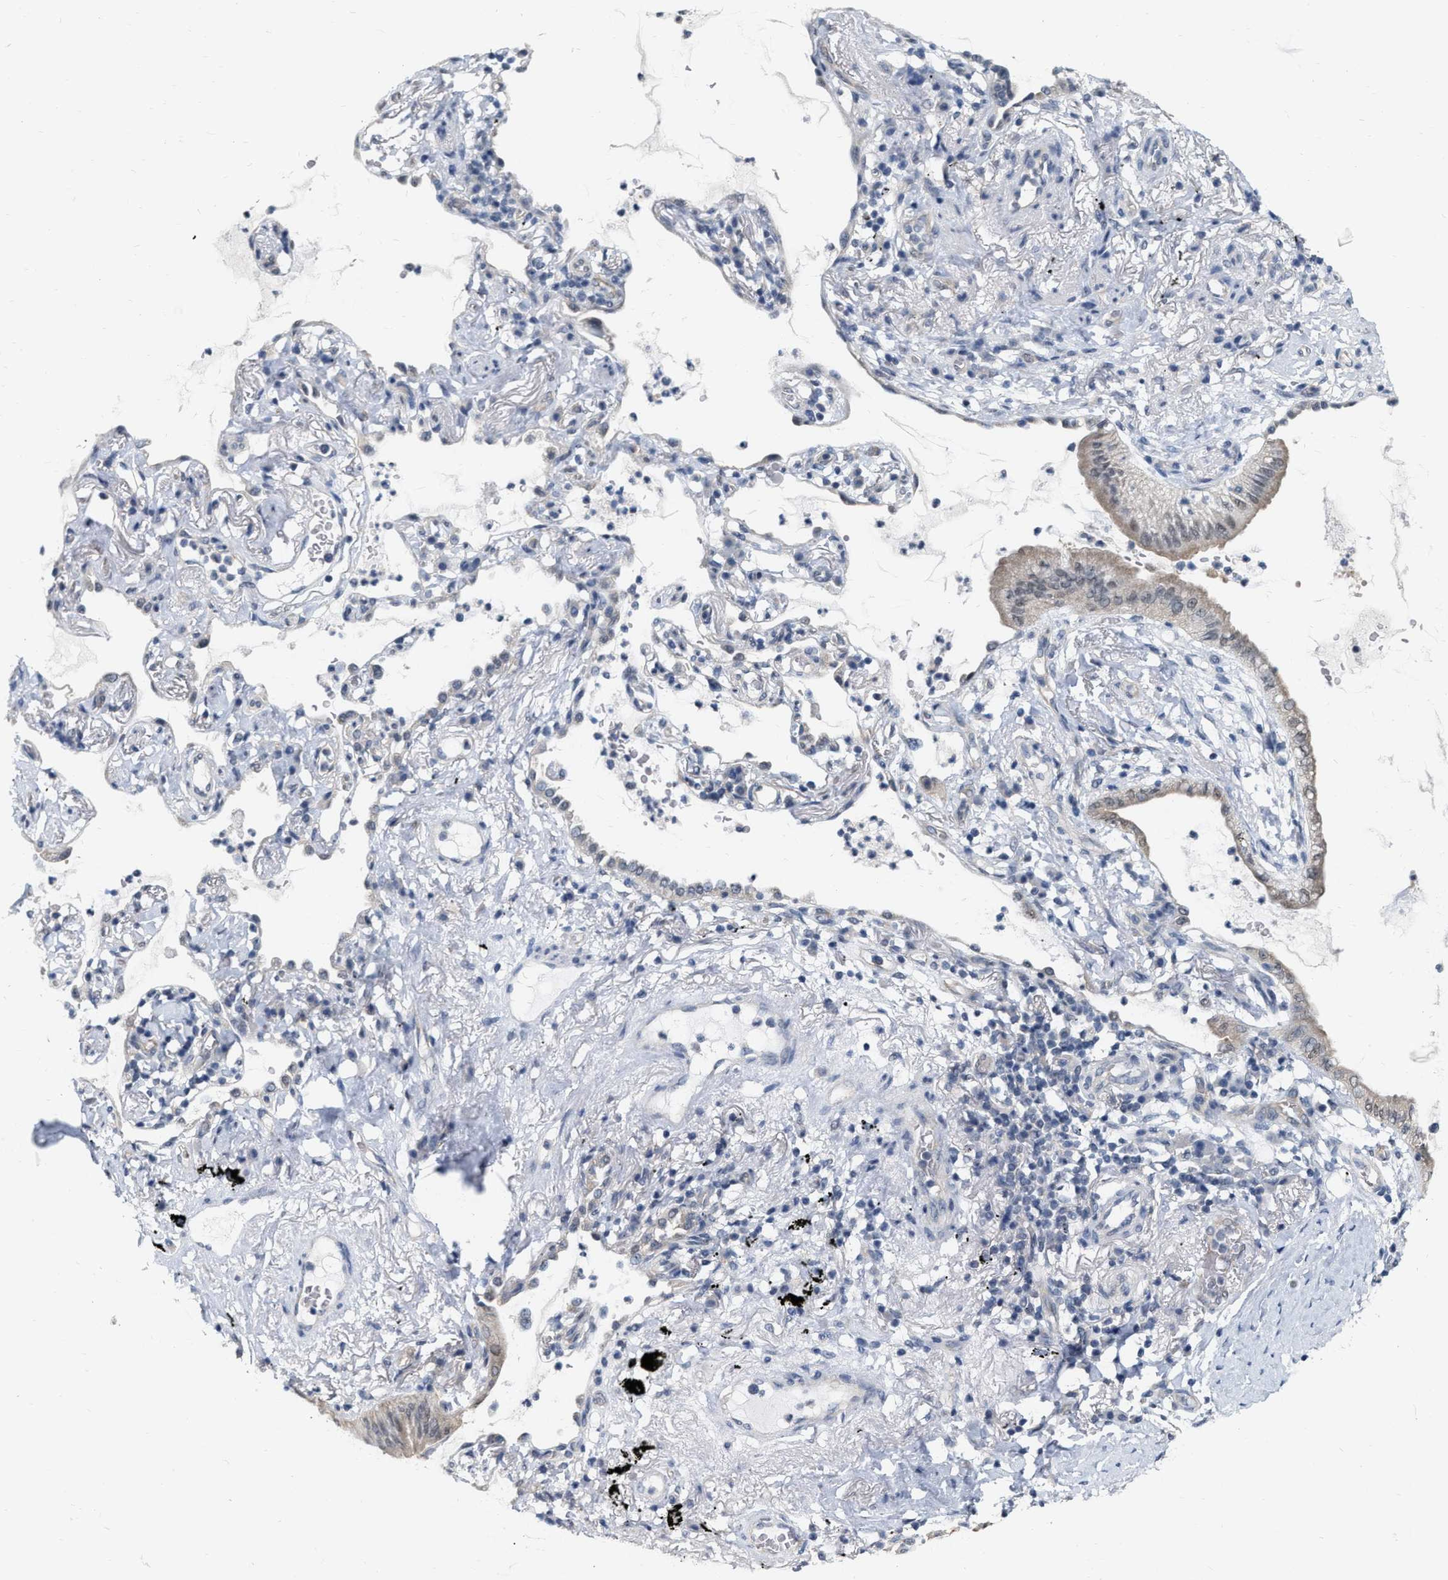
{"staining": {"intensity": "weak", "quantity": "25%-75%", "location": "cytoplasmic/membranous,nuclear"}, "tissue": "lung cancer", "cell_type": "Tumor cells", "image_type": "cancer", "snomed": [{"axis": "morphology", "description": "Normal tissue, NOS"}, {"axis": "morphology", "description": "Adenocarcinoma, NOS"}, {"axis": "topography", "description": "Bronchus"}, {"axis": "topography", "description": "Lung"}], "caption": "Immunohistochemistry histopathology image of neoplastic tissue: human lung cancer (adenocarcinoma) stained using immunohistochemistry displays low levels of weak protein expression localized specifically in the cytoplasmic/membranous and nuclear of tumor cells, appearing as a cytoplasmic/membranous and nuclear brown color.", "gene": "RUVBL1", "patient": {"sex": "female", "age": 70}}